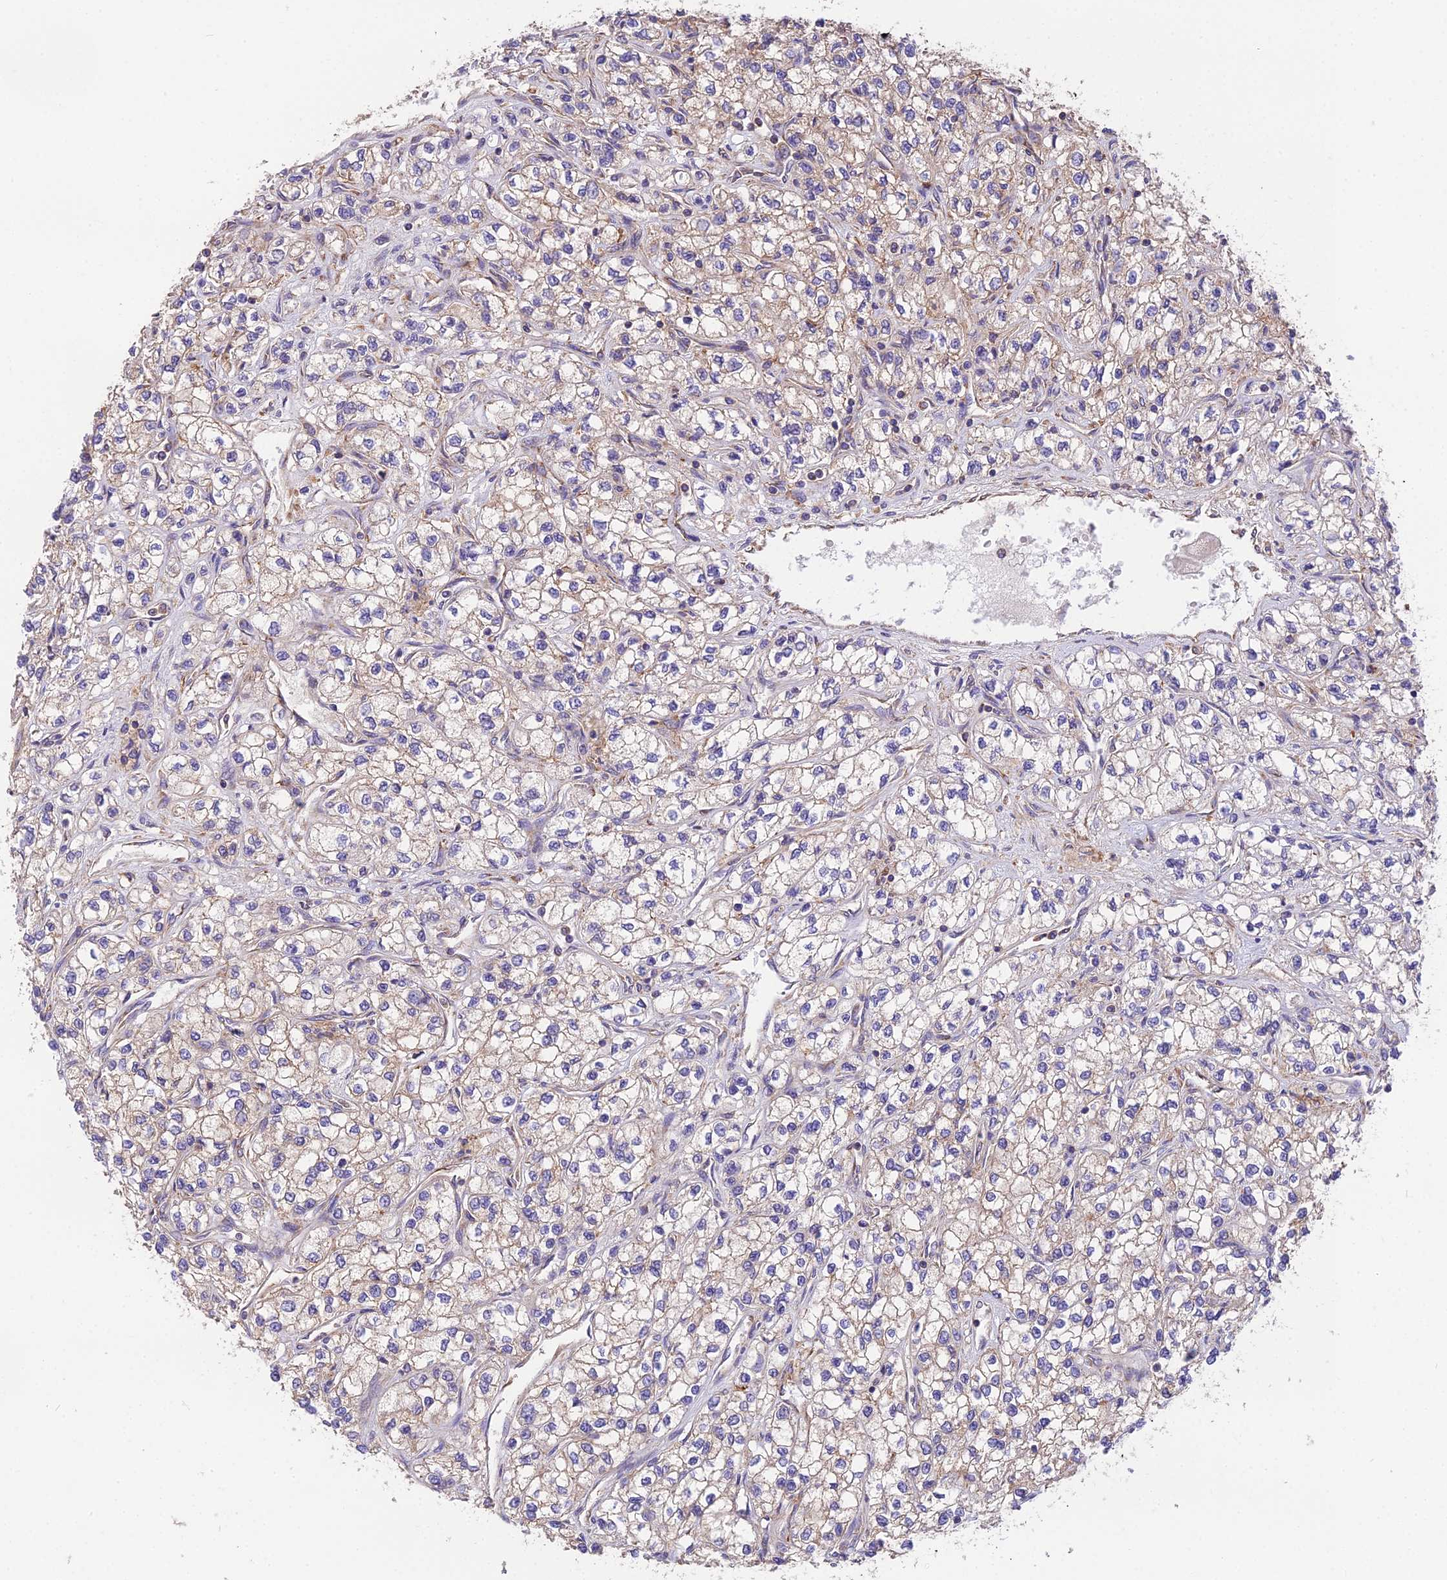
{"staining": {"intensity": "weak", "quantity": "<25%", "location": "cytoplasmic/membranous"}, "tissue": "renal cancer", "cell_type": "Tumor cells", "image_type": "cancer", "snomed": [{"axis": "morphology", "description": "Adenocarcinoma, NOS"}, {"axis": "topography", "description": "Kidney"}], "caption": "The histopathology image shows no staining of tumor cells in renal adenocarcinoma.", "gene": "BLOC1S4", "patient": {"sex": "male", "age": 80}}